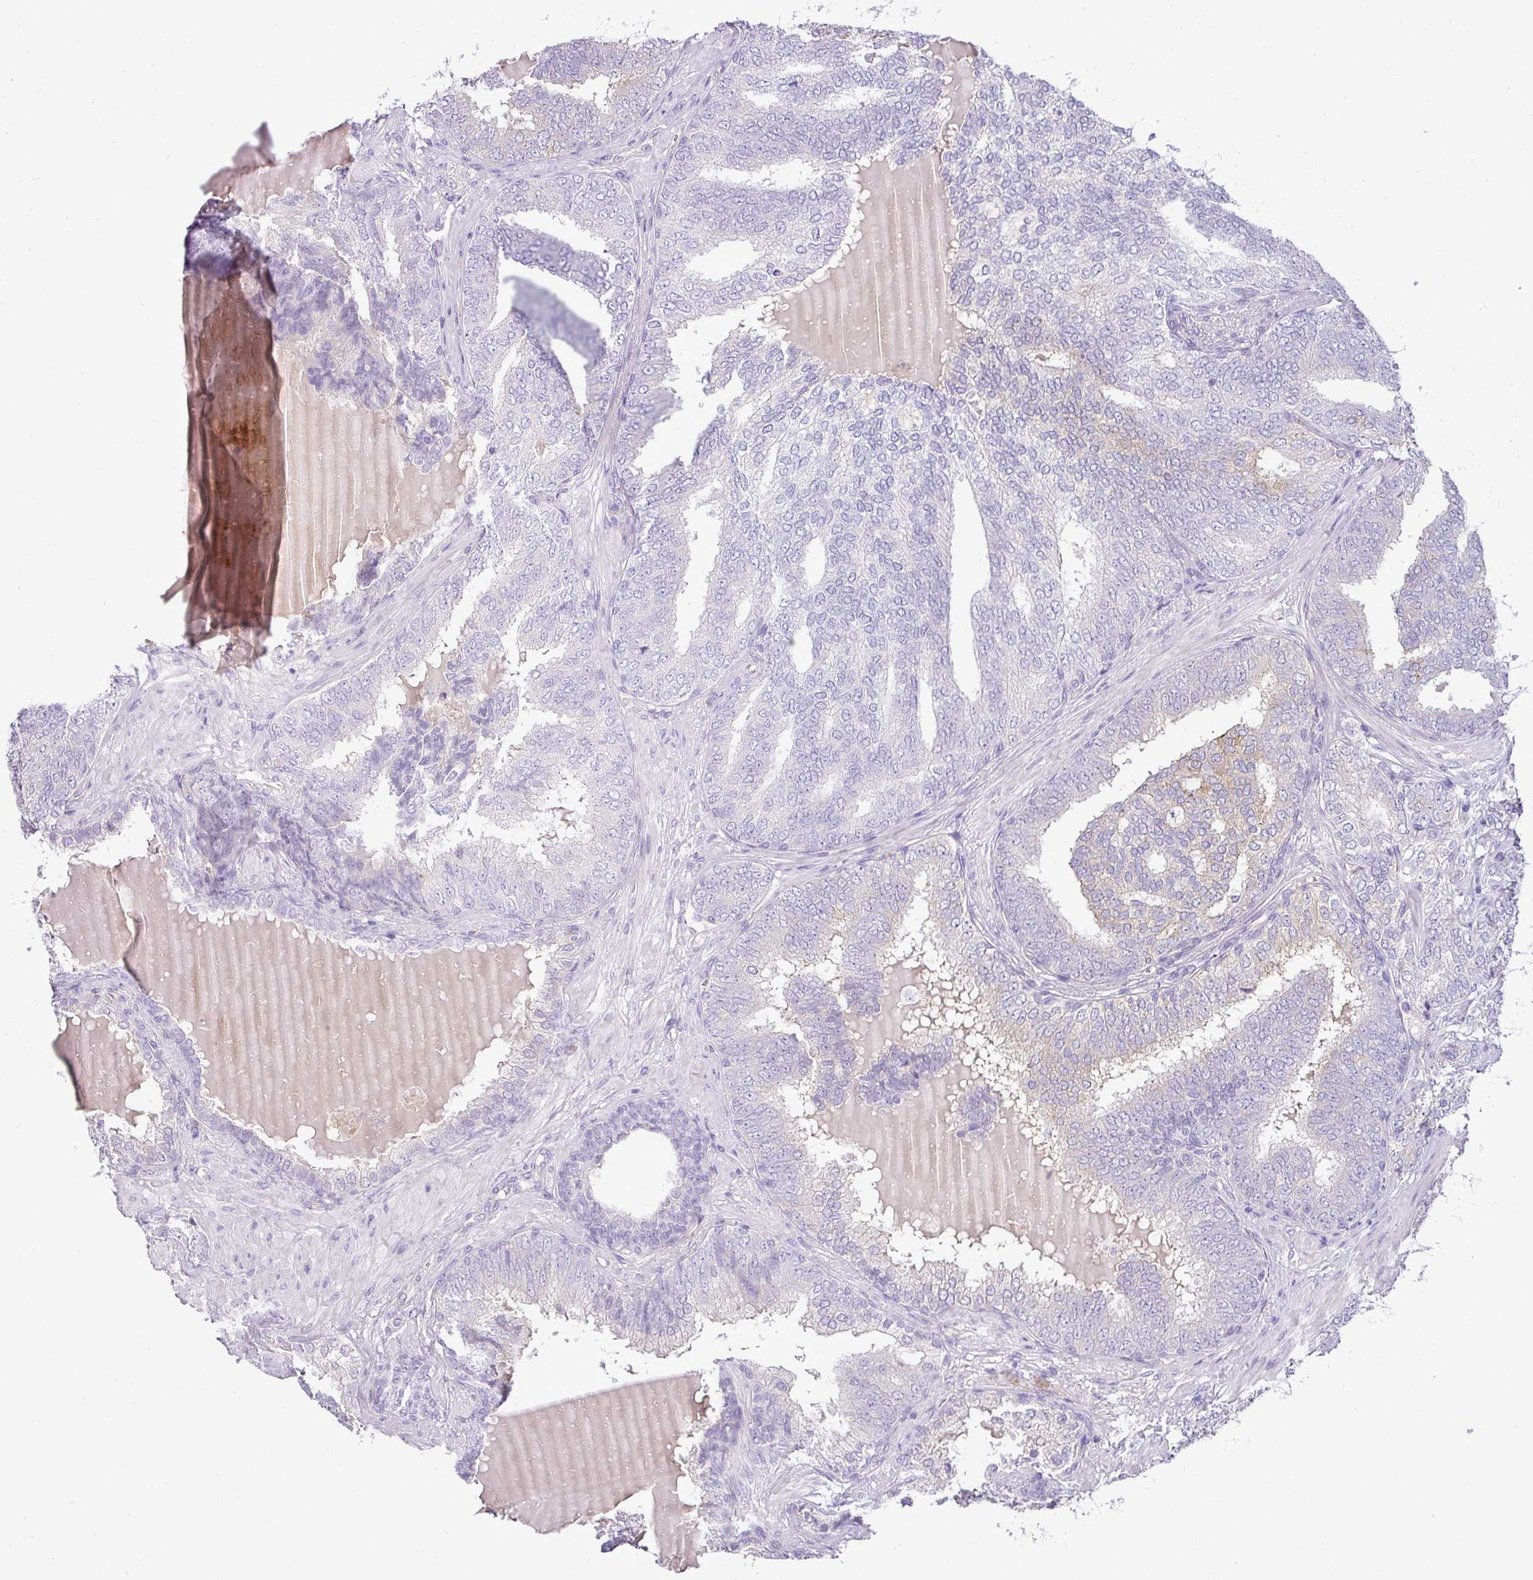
{"staining": {"intensity": "negative", "quantity": "none", "location": "none"}, "tissue": "prostate cancer", "cell_type": "Tumor cells", "image_type": "cancer", "snomed": [{"axis": "morphology", "description": "Adenocarcinoma, High grade"}, {"axis": "topography", "description": "Prostate"}], "caption": "Tumor cells are negative for brown protein staining in prostate adenocarcinoma (high-grade).", "gene": "ENSG00000273748", "patient": {"sex": "male", "age": 72}}